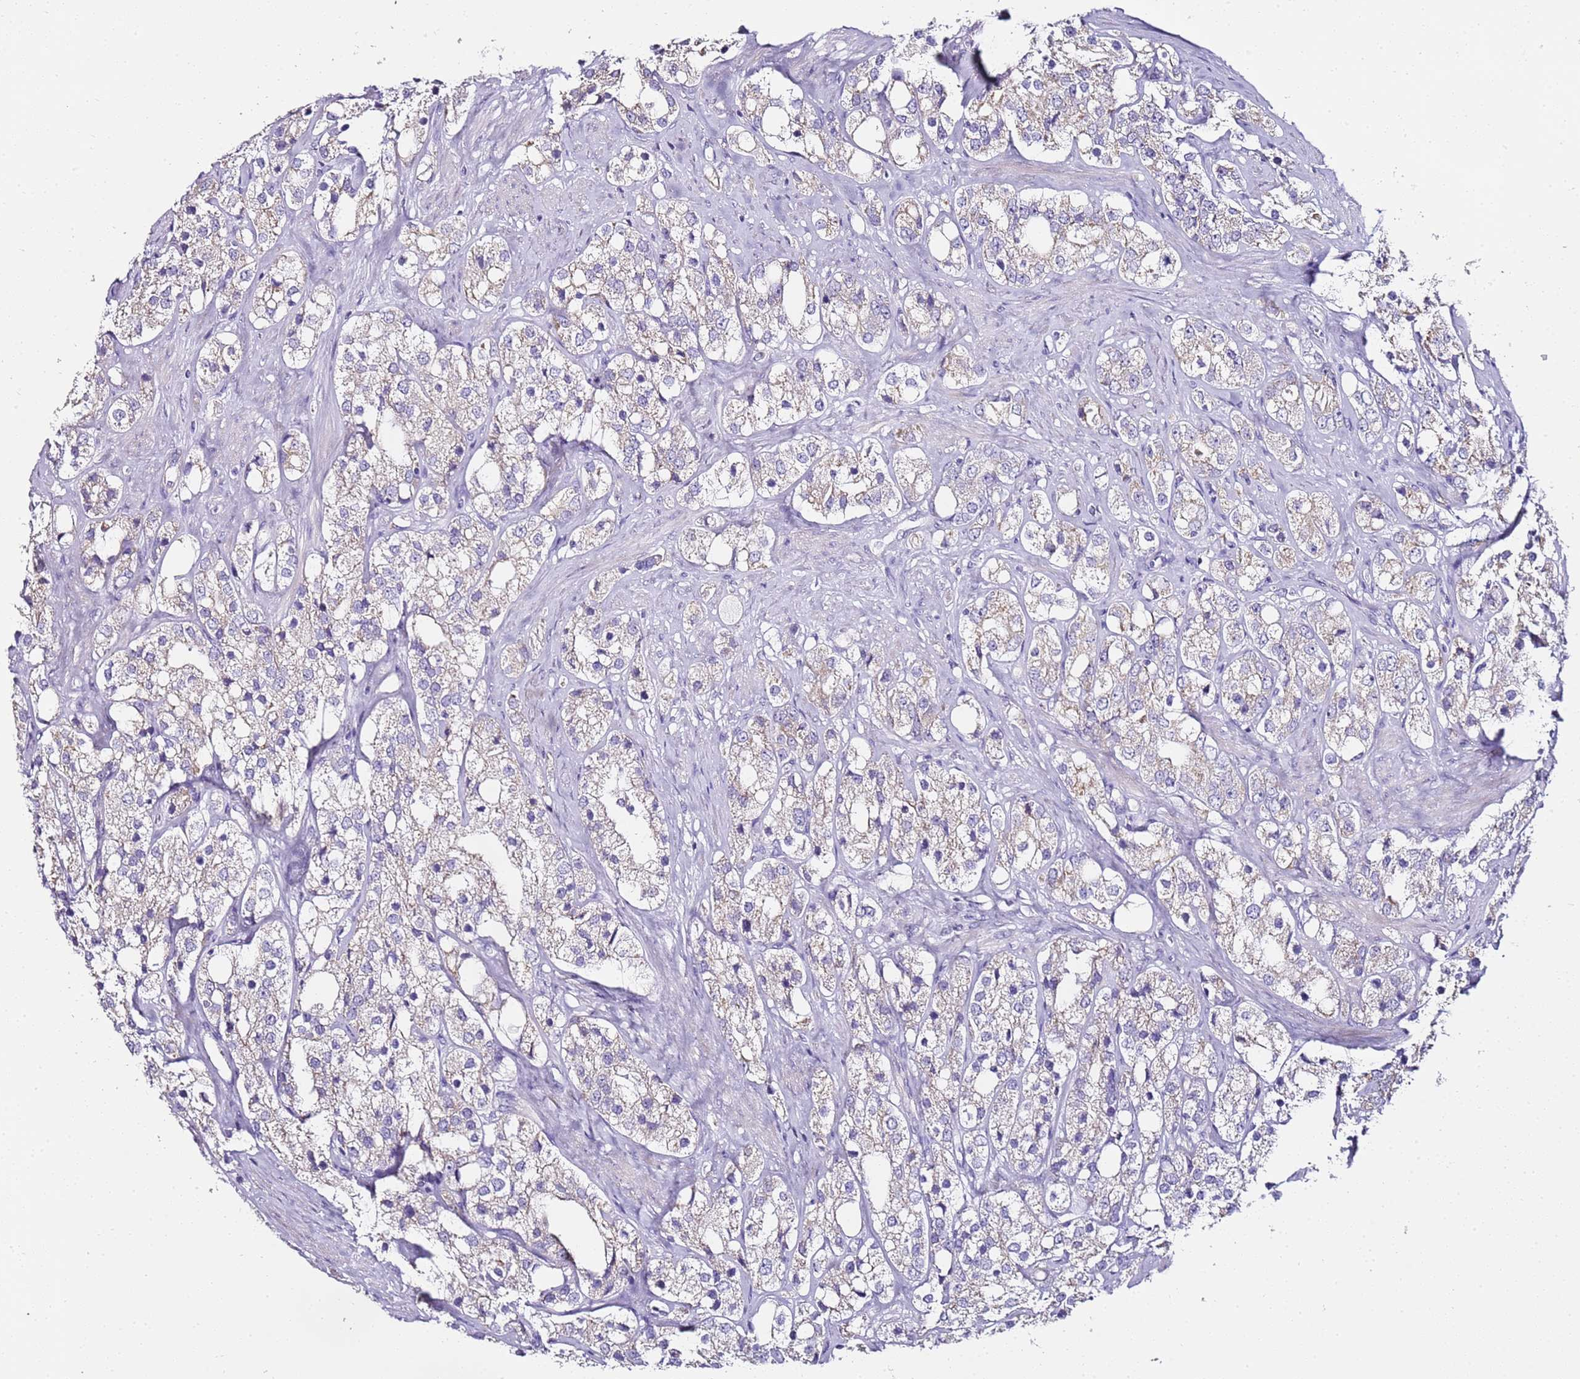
{"staining": {"intensity": "negative", "quantity": "none", "location": "none"}, "tissue": "prostate cancer", "cell_type": "Tumor cells", "image_type": "cancer", "snomed": [{"axis": "morphology", "description": "Adenocarcinoma, NOS"}, {"axis": "topography", "description": "Prostate"}], "caption": "An image of prostate adenocarcinoma stained for a protein displays no brown staining in tumor cells. (Stains: DAB (3,3'-diaminobenzidine) immunohistochemistry with hematoxylin counter stain, Microscopy: brightfield microscopy at high magnification).", "gene": "MYBPC3", "patient": {"sex": "male", "age": 79}}